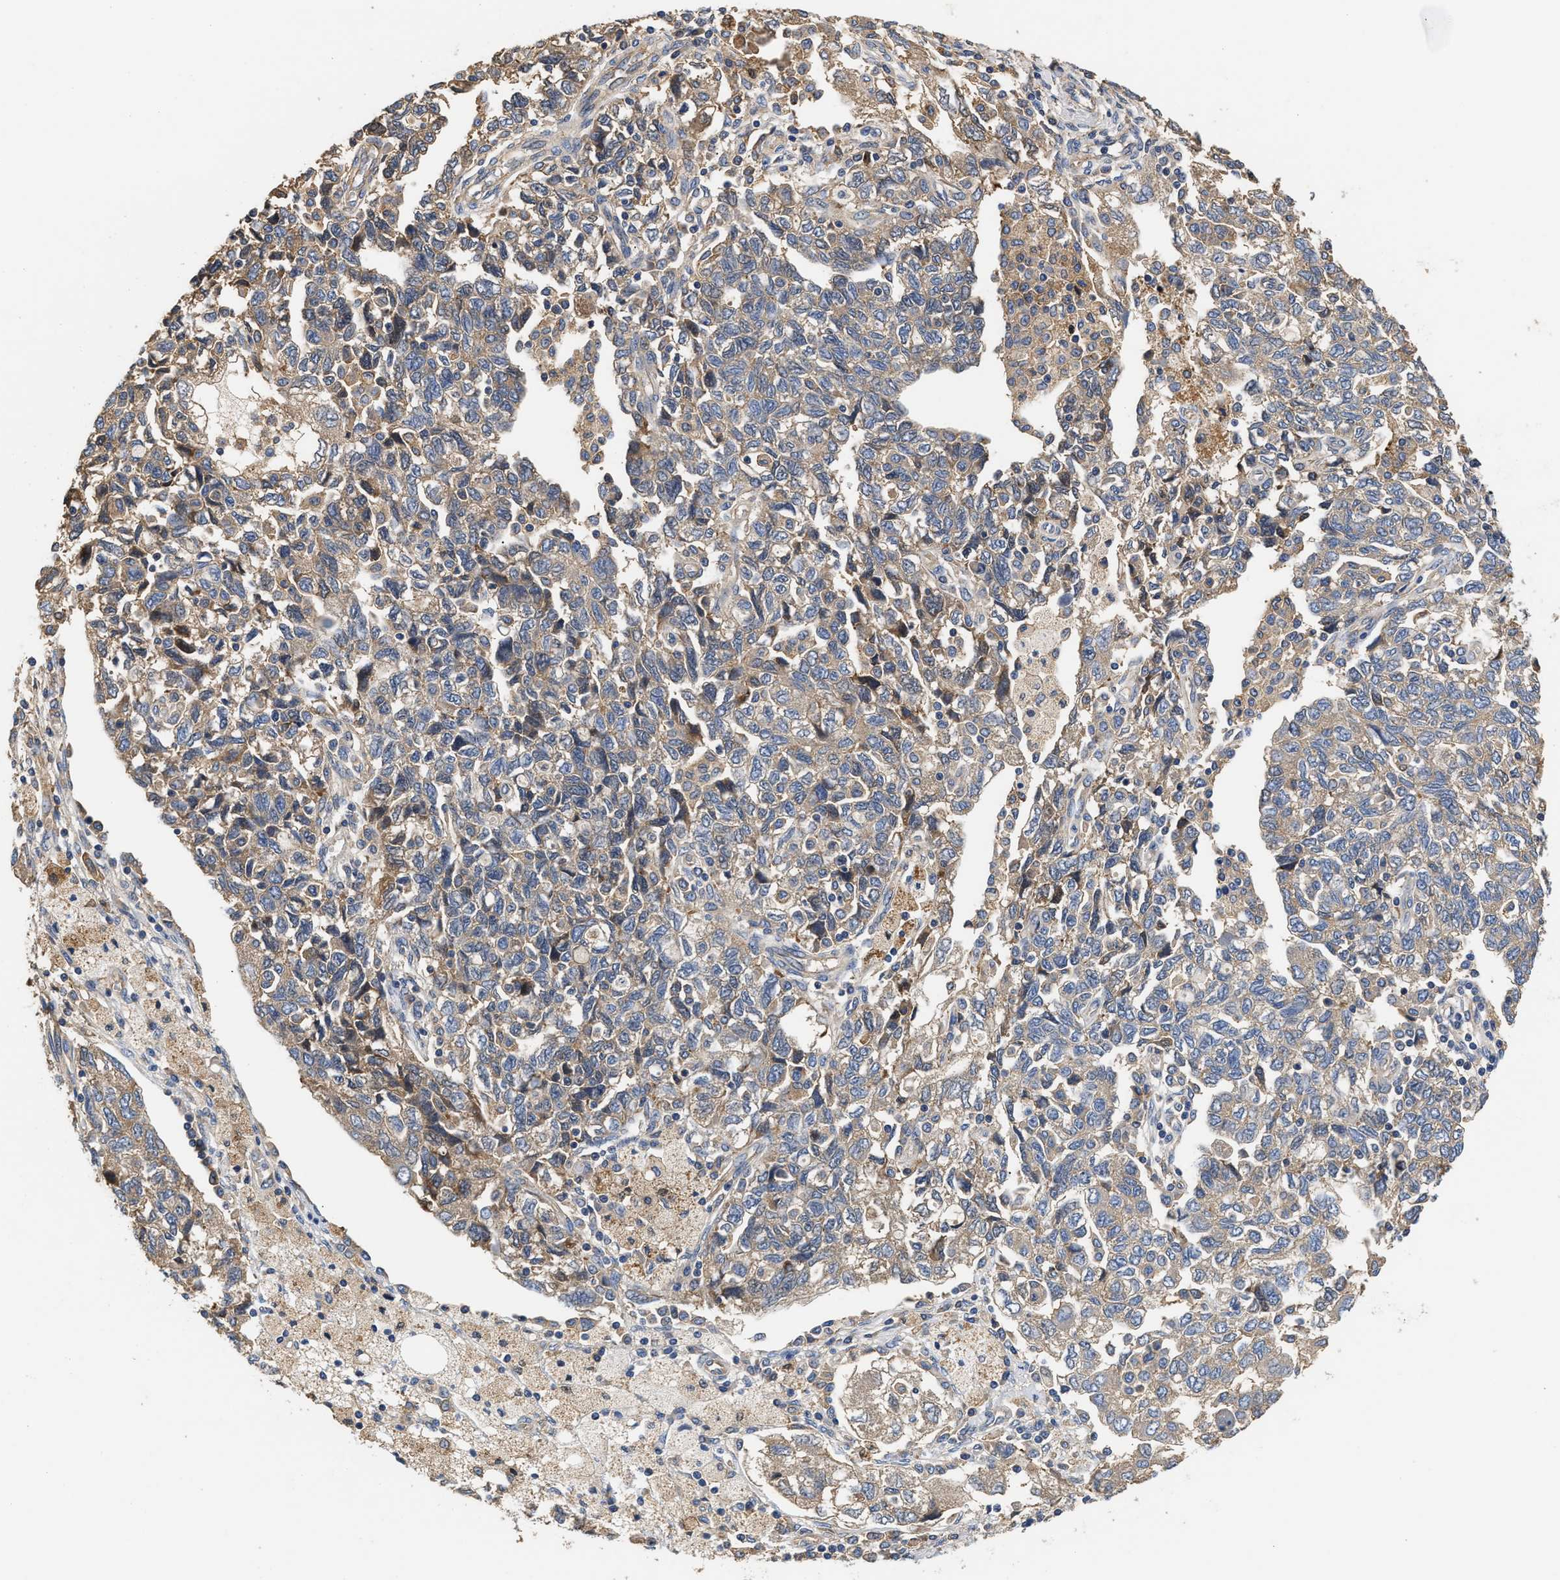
{"staining": {"intensity": "weak", "quantity": ">75%", "location": "cytoplasmic/membranous"}, "tissue": "ovarian cancer", "cell_type": "Tumor cells", "image_type": "cancer", "snomed": [{"axis": "morphology", "description": "Carcinoma, NOS"}, {"axis": "morphology", "description": "Cystadenocarcinoma, serous, NOS"}, {"axis": "topography", "description": "Ovary"}], "caption": "Tumor cells reveal low levels of weak cytoplasmic/membranous expression in approximately >75% of cells in human ovarian cancer (carcinoma).", "gene": "KLB", "patient": {"sex": "female", "age": 69}}